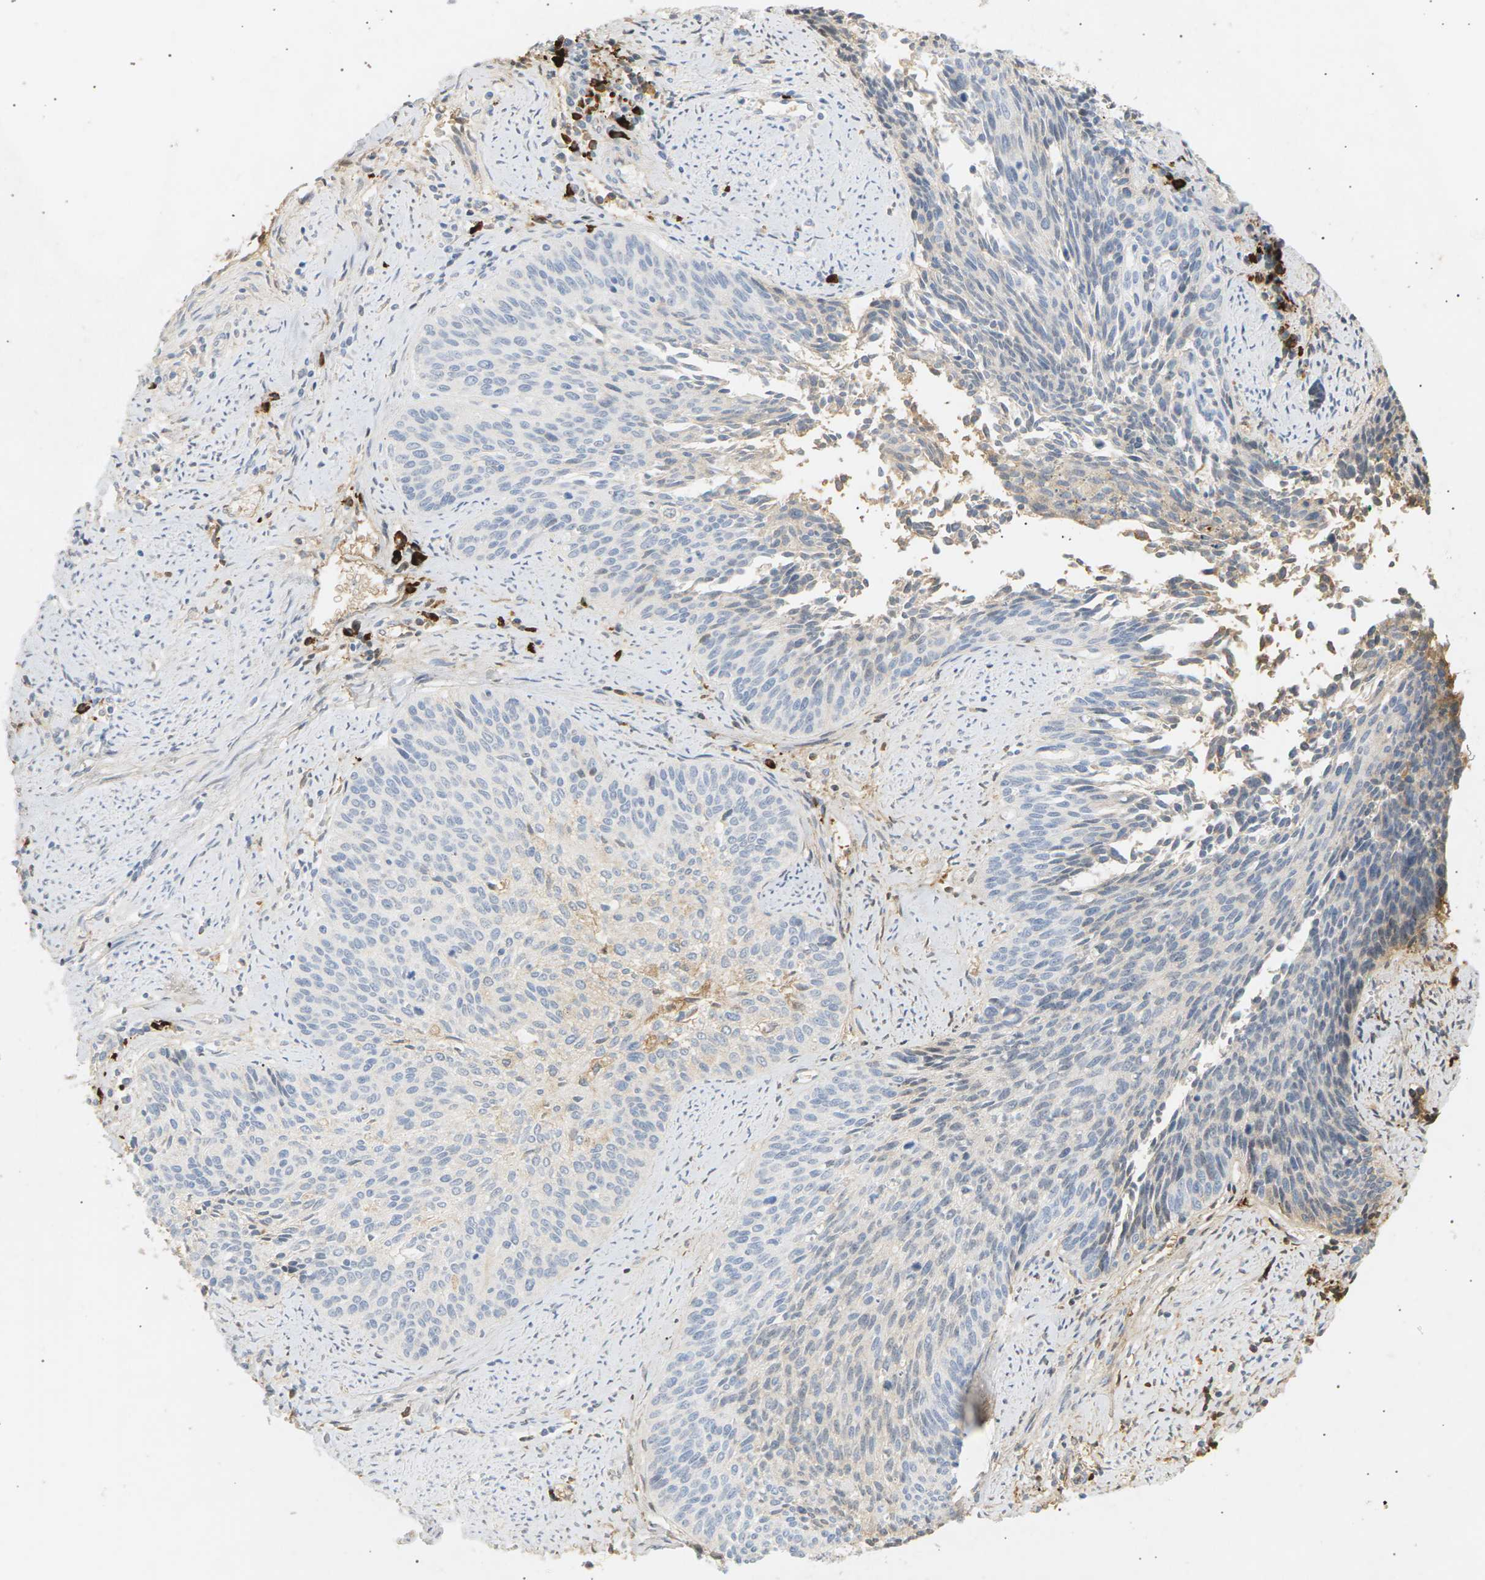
{"staining": {"intensity": "weak", "quantity": "<25%", "location": "cytoplasmic/membranous"}, "tissue": "cervical cancer", "cell_type": "Tumor cells", "image_type": "cancer", "snomed": [{"axis": "morphology", "description": "Squamous cell carcinoma, NOS"}, {"axis": "topography", "description": "Cervix"}], "caption": "Human cervical cancer stained for a protein using IHC exhibits no expression in tumor cells.", "gene": "IGLC3", "patient": {"sex": "female", "age": 55}}